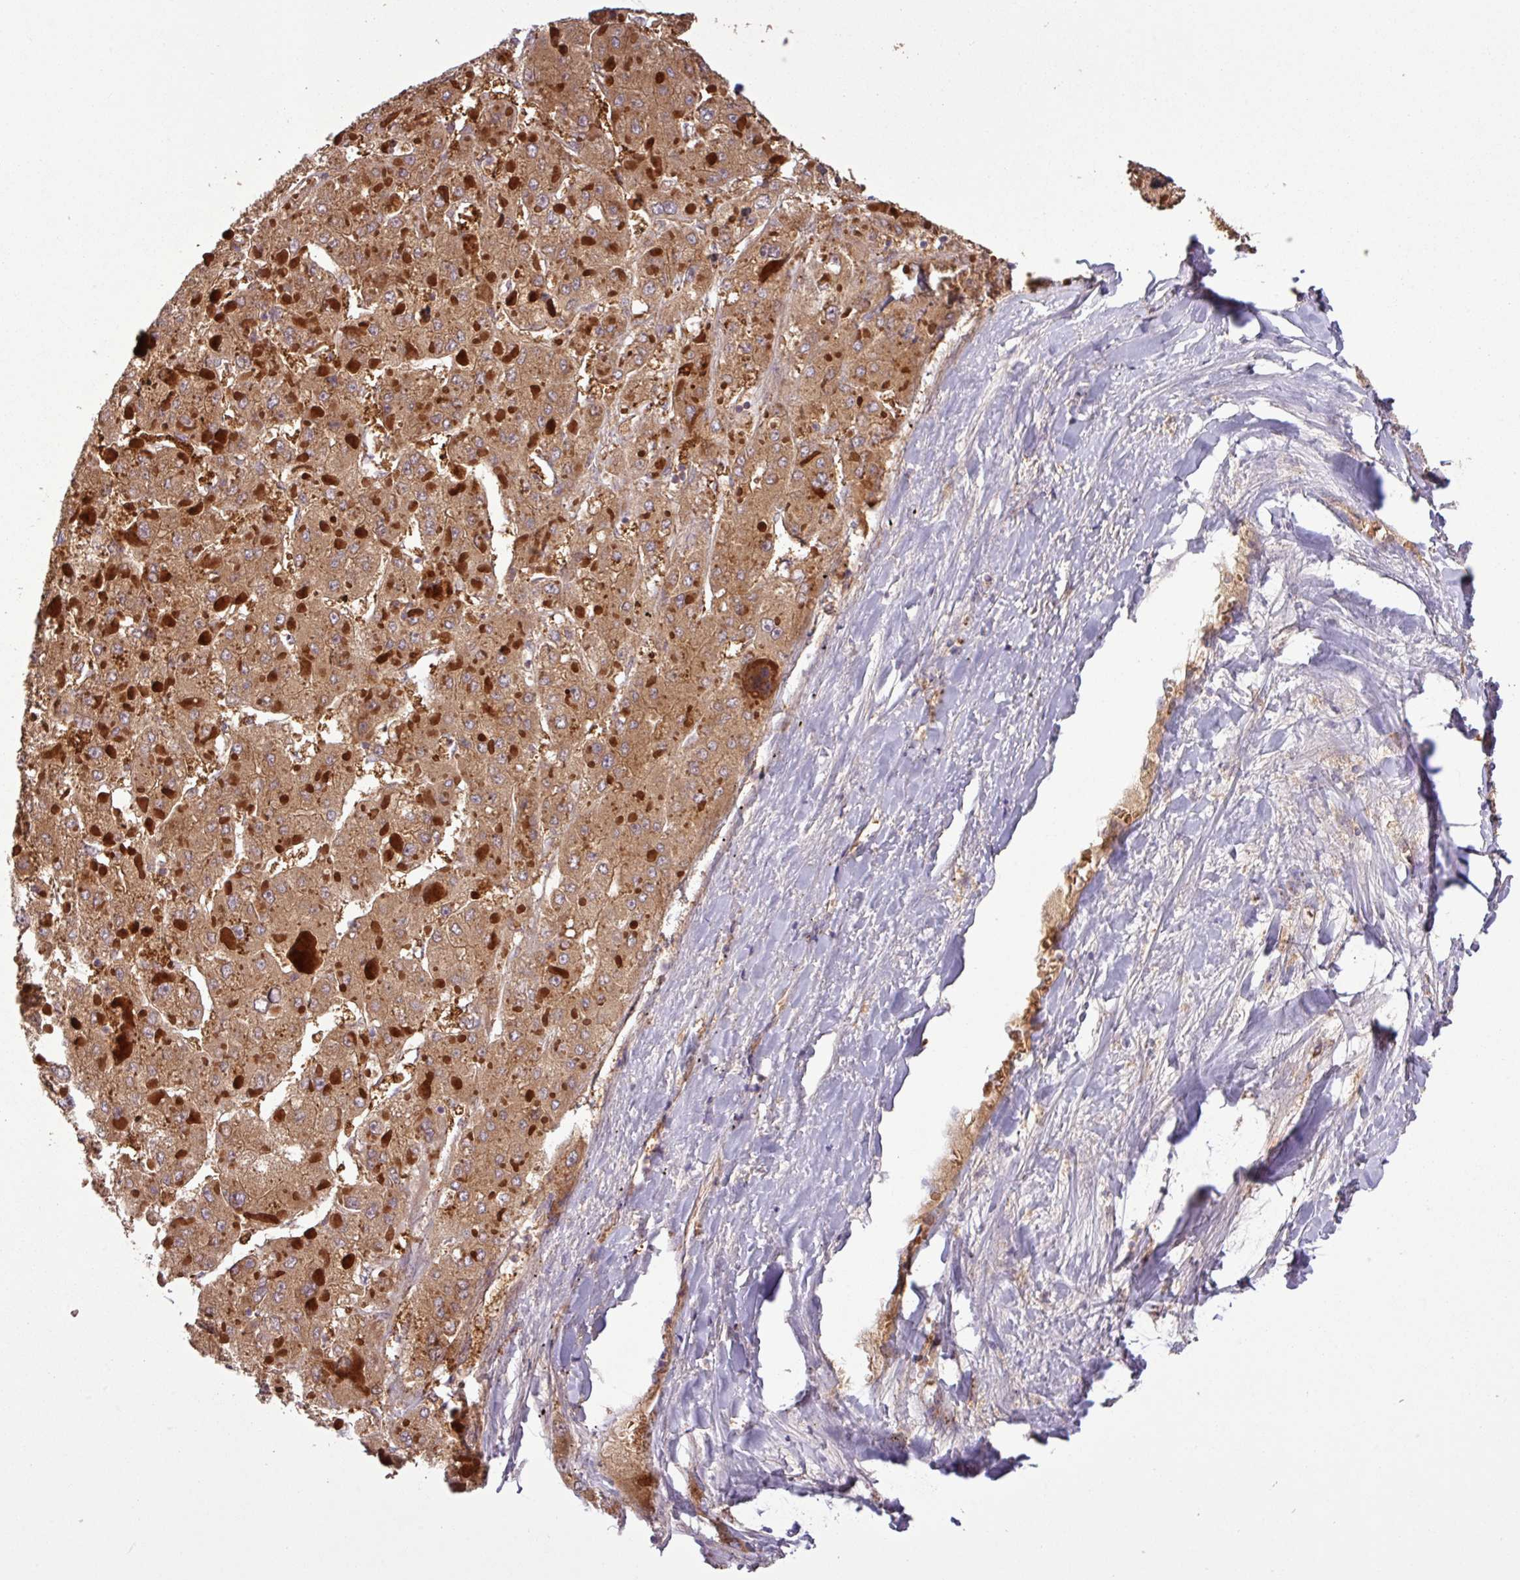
{"staining": {"intensity": "moderate", "quantity": ">75%", "location": "cytoplasmic/membranous"}, "tissue": "liver cancer", "cell_type": "Tumor cells", "image_type": "cancer", "snomed": [{"axis": "morphology", "description": "Carcinoma, Hepatocellular, NOS"}, {"axis": "topography", "description": "Liver"}], "caption": "Immunohistochemical staining of liver hepatocellular carcinoma shows medium levels of moderate cytoplasmic/membranous protein expression in about >75% of tumor cells.", "gene": "SIRPB2", "patient": {"sex": "female", "age": 73}}